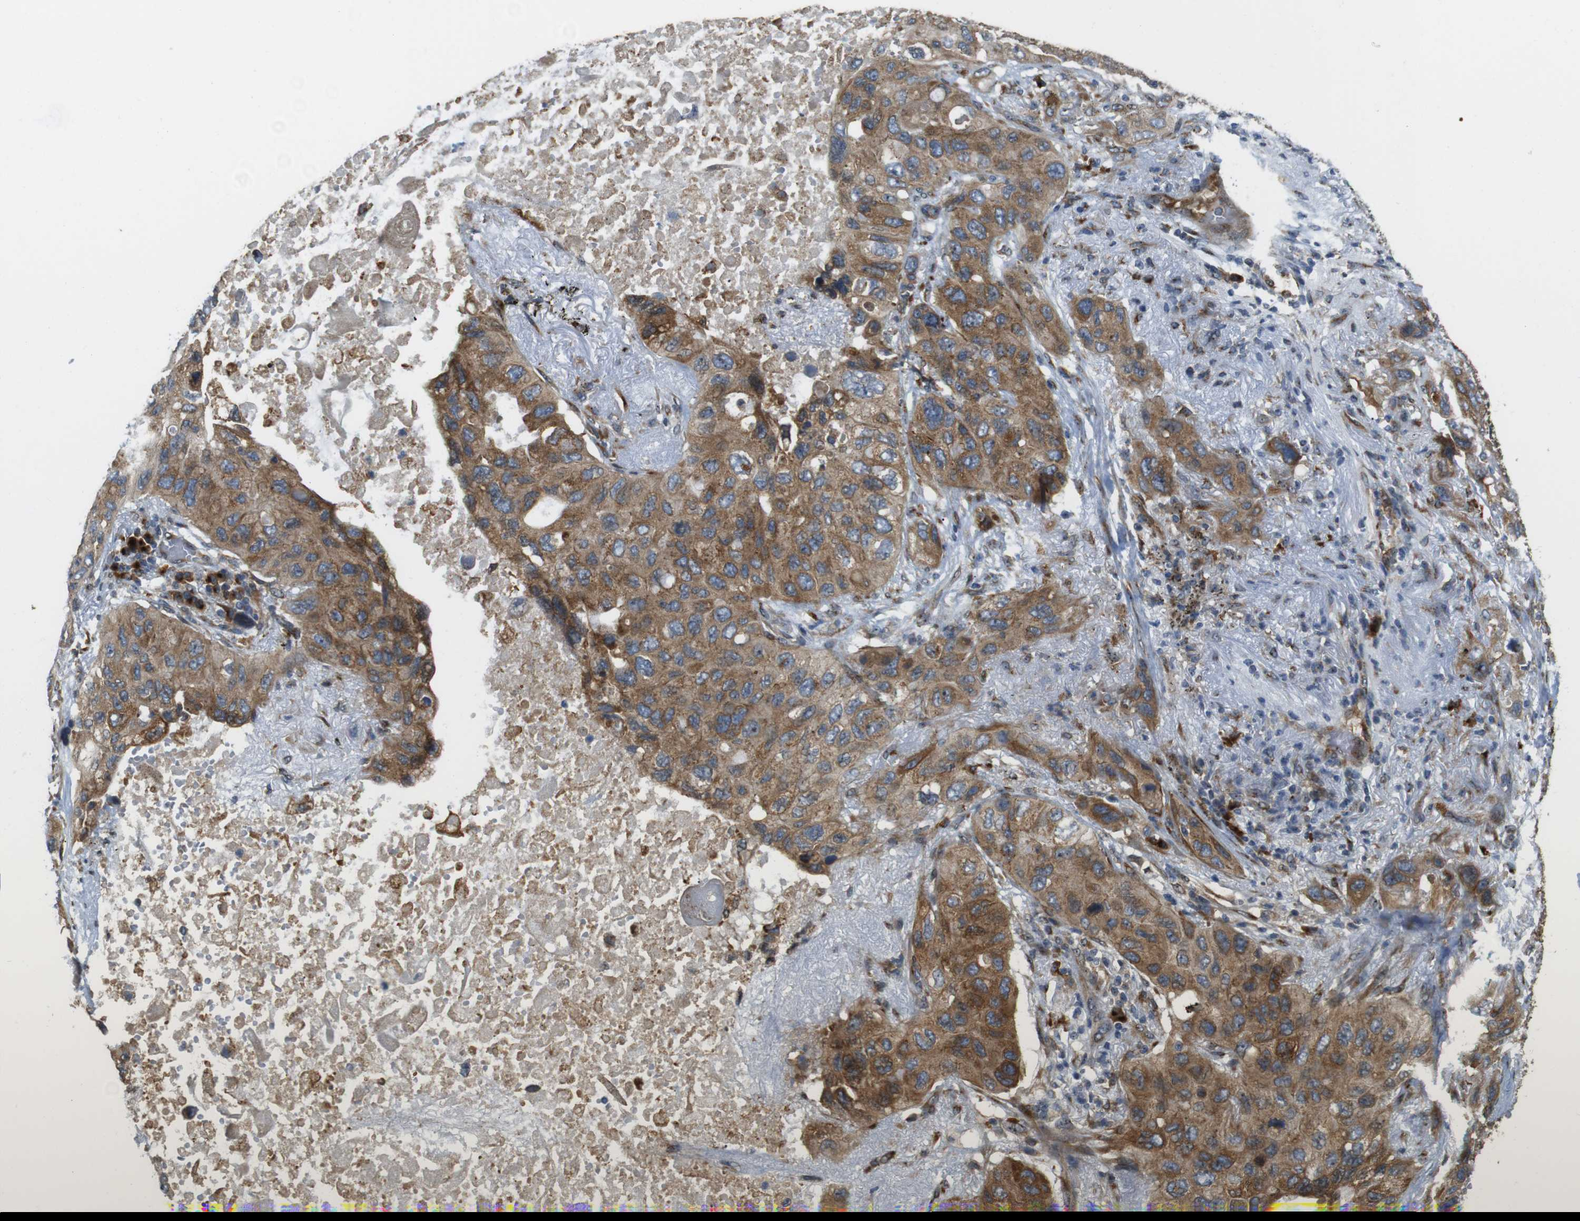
{"staining": {"intensity": "moderate", "quantity": ">75%", "location": "cytoplasmic/membranous"}, "tissue": "lung cancer", "cell_type": "Tumor cells", "image_type": "cancer", "snomed": [{"axis": "morphology", "description": "Squamous cell carcinoma, NOS"}, {"axis": "topography", "description": "Lung"}], "caption": "Brown immunohistochemical staining in lung cancer (squamous cell carcinoma) displays moderate cytoplasmic/membranous staining in approximately >75% of tumor cells.", "gene": "TMEM143", "patient": {"sex": "female", "age": 73}}